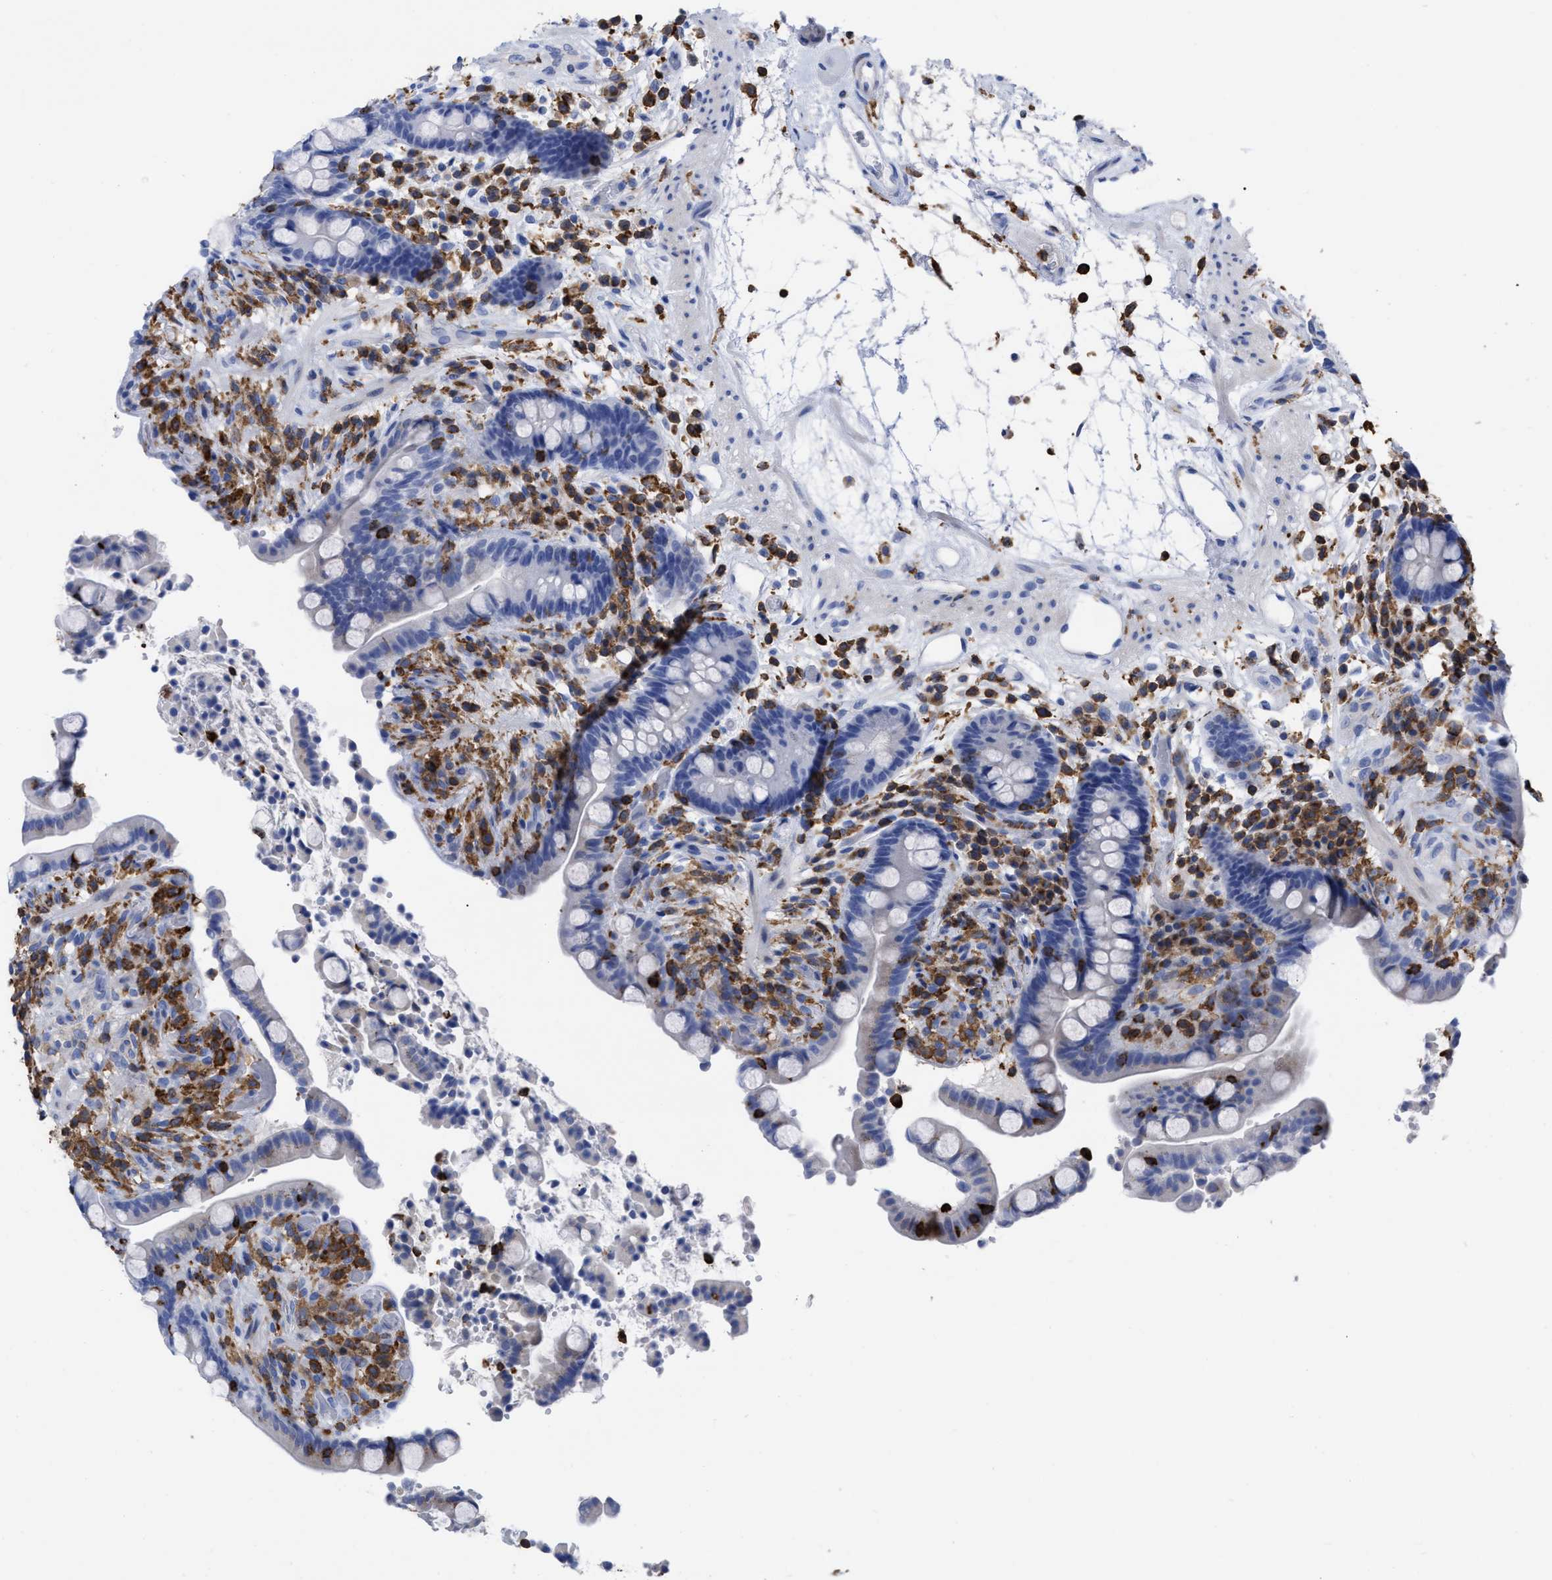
{"staining": {"intensity": "negative", "quantity": "none", "location": "none"}, "tissue": "colon", "cell_type": "Endothelial cells", "image_type": "normal", "snomed": [{"axis": "morphology", "description": "Normal tissue, NOS"}, {"axis": "topography", "description": "Colon"}], "caption": "The photomicrograph exhibits no significant expression in endothelial cells of colon.", "gene": "HCLS1", "patient": {"sex": "male", "age": 73}}